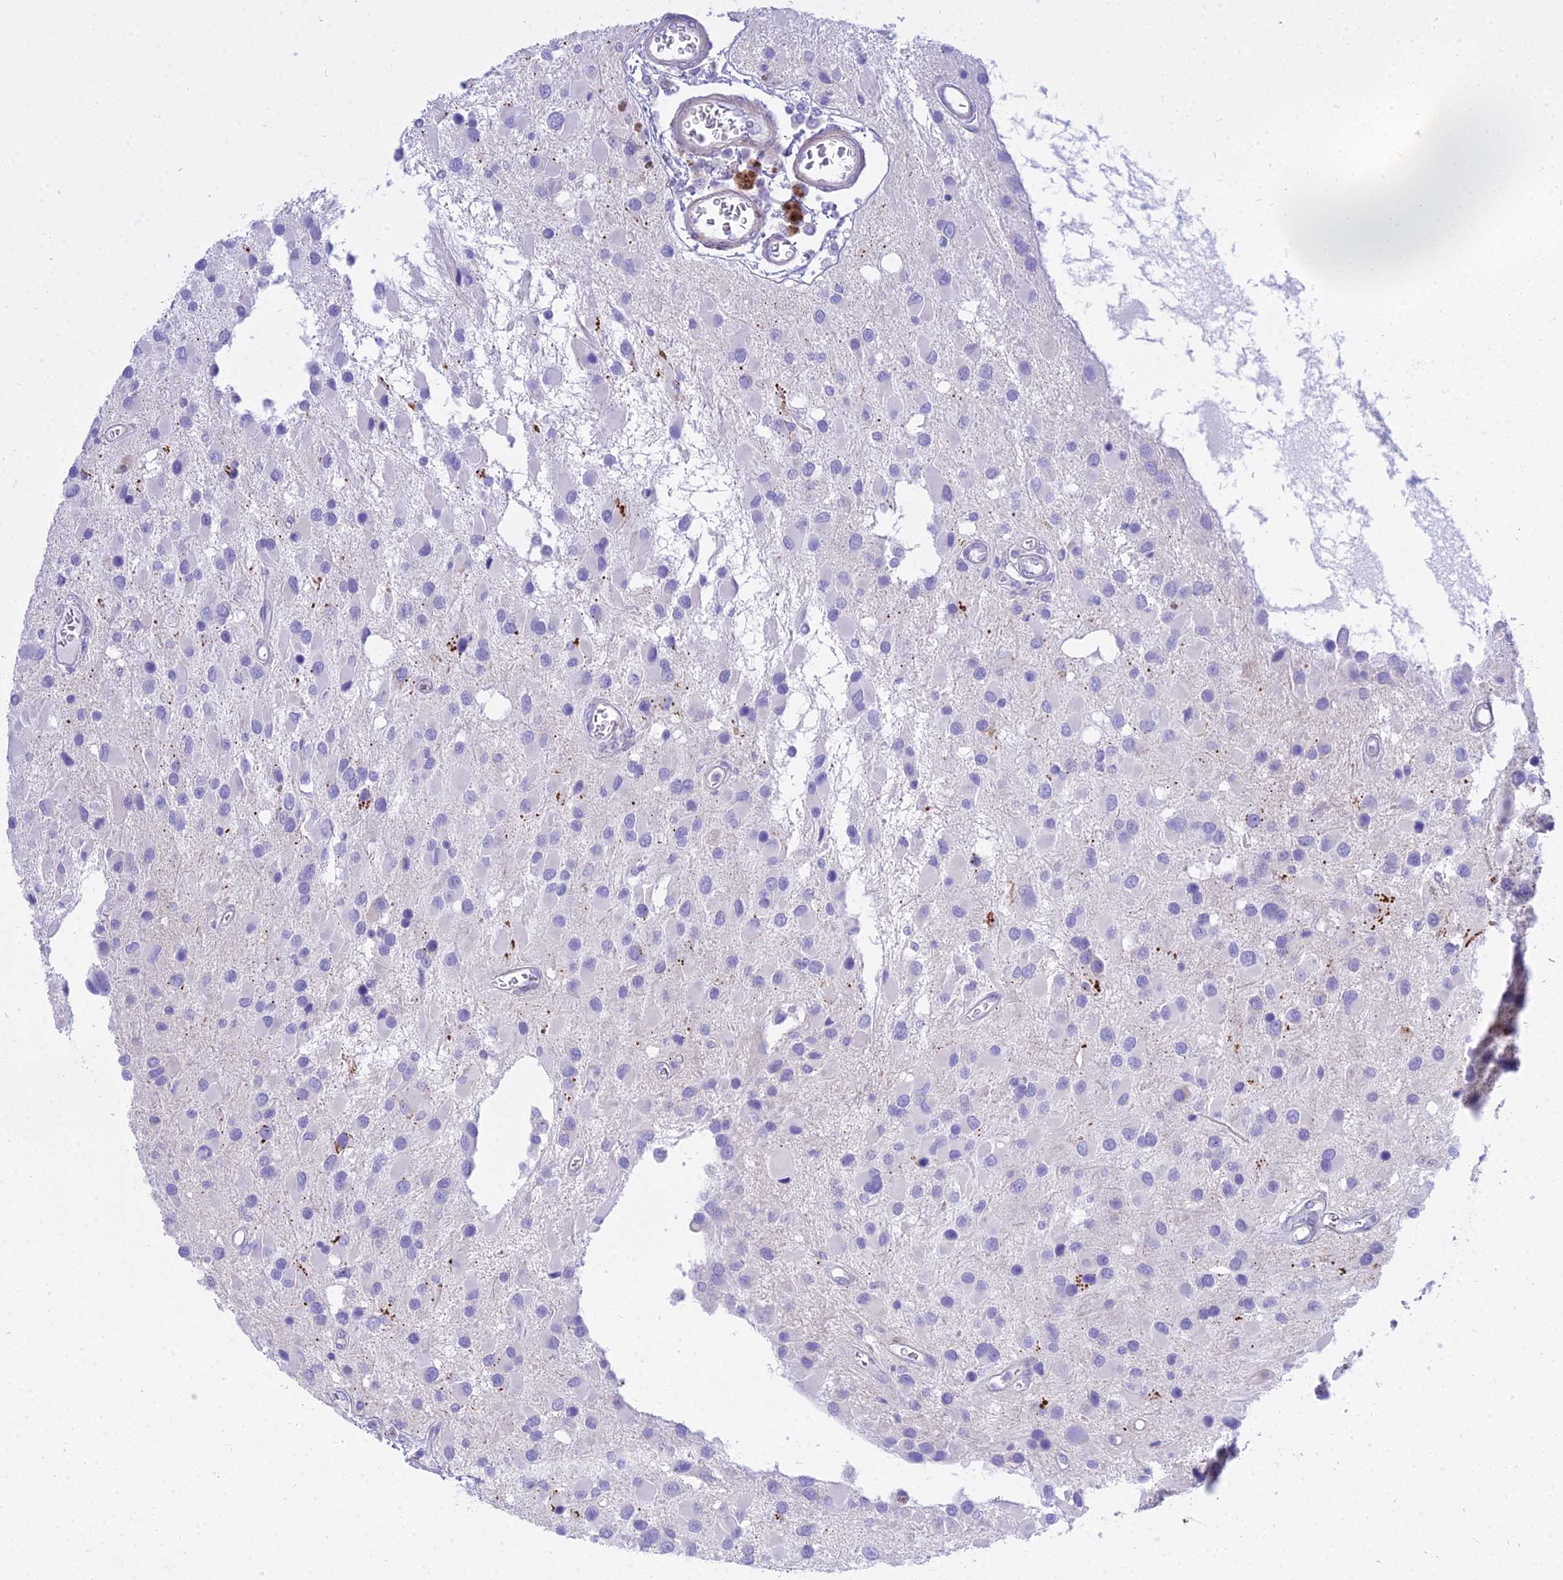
{"staining": {"intensity": "negative", "quantity": "none", "location": "none"}, "tissue": "glioma", "cell_type": "Tumor cells", "image_type": "cancer", "snomed": [{"axis": "morphology", "description": "Glioma, malignant, High grade"}, {"axis": "topography", "description": "Brain"}], "caption": "An IHC photomicrograph of glioma is shown. There is no staining in tumor cells of glioma.", "gene": "SMIM24", "patient": {"sex": "male", "age": 53}}